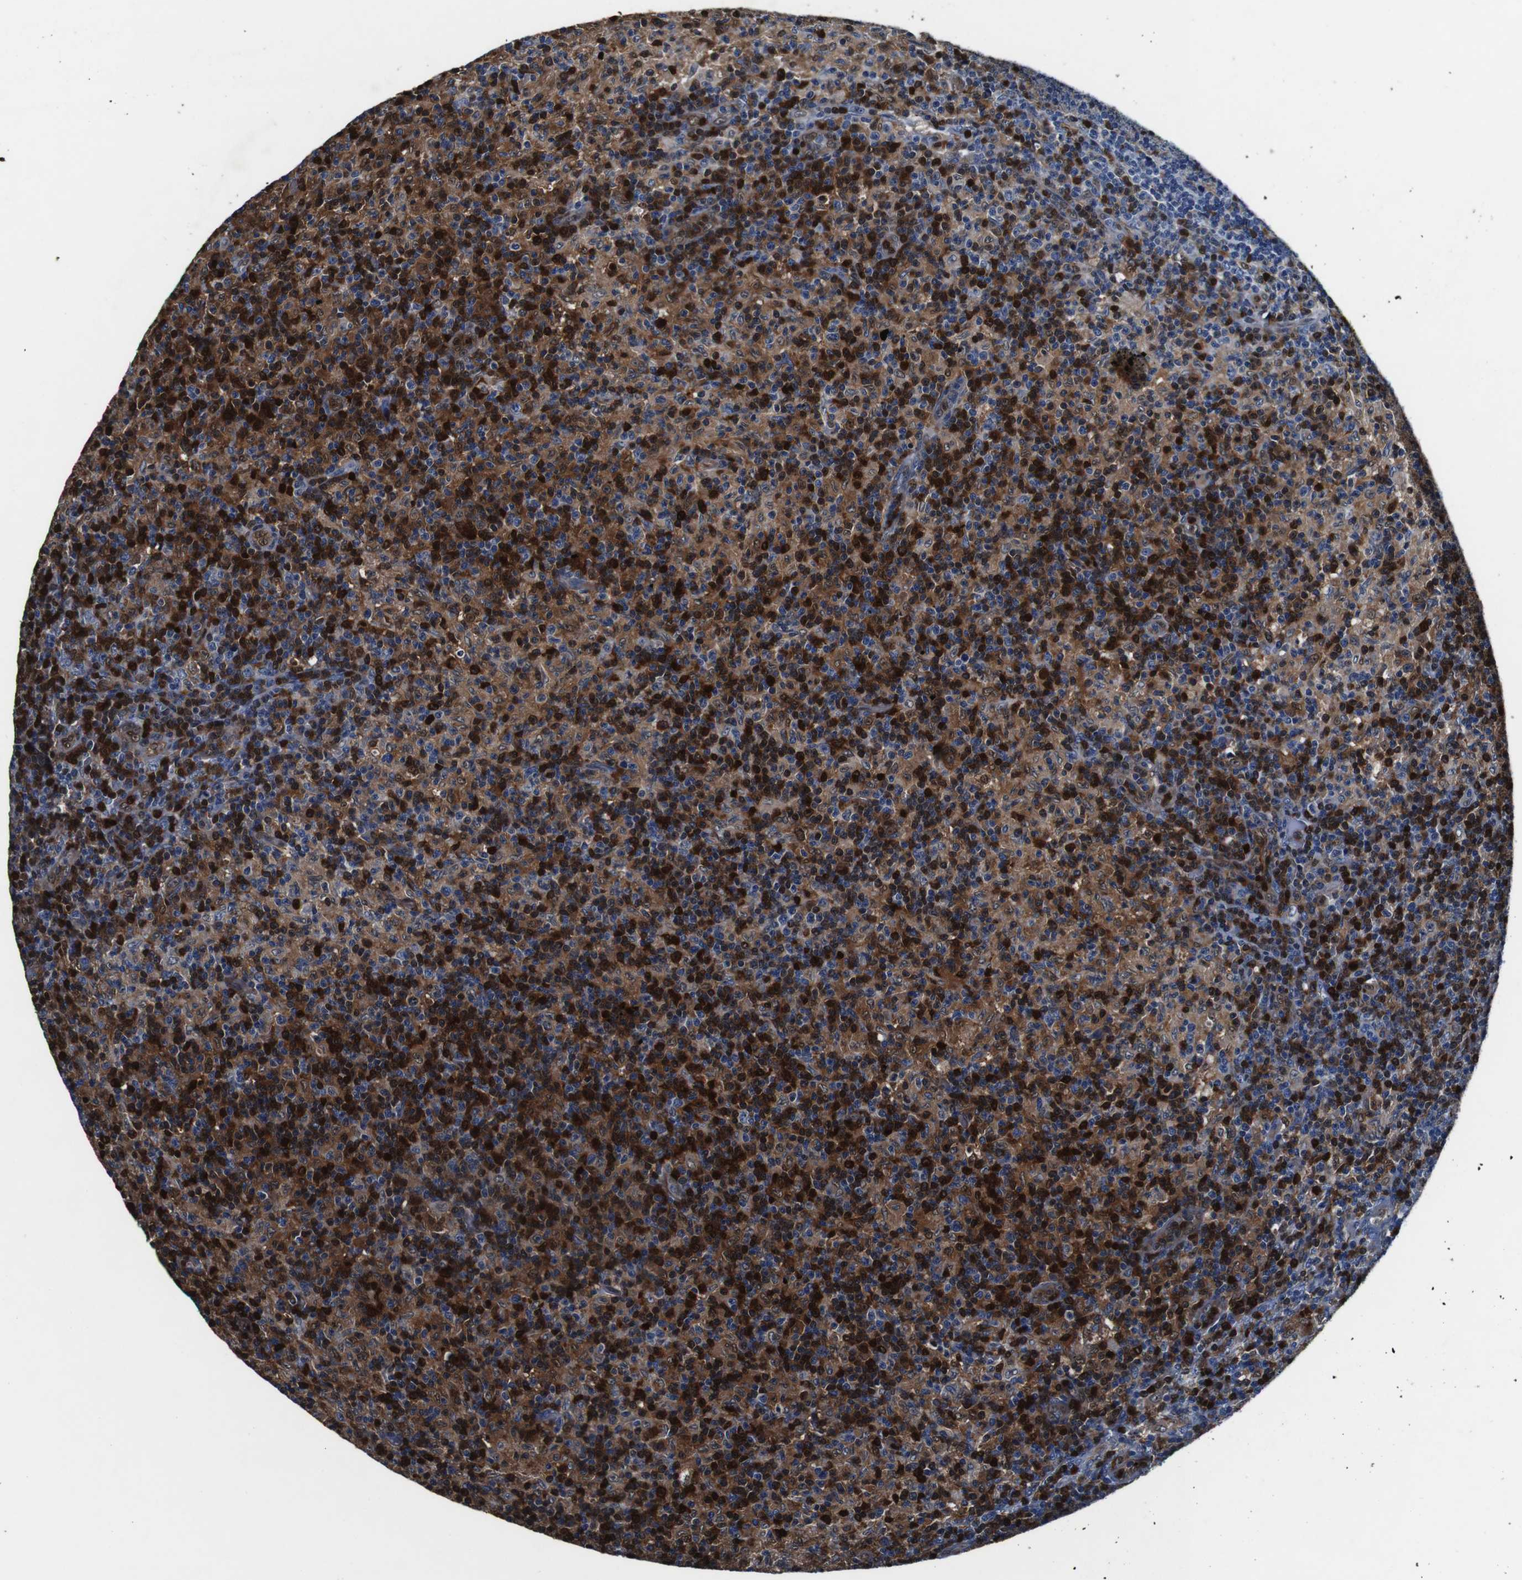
{"staining": {"intensity": "weak", "quantity": "<25%", "location": "cytoplasmic/membranous"}, "tissue": "lymph node", "cell_type": "Germinal center cells", "image_type": "normal", "snomed": [{"axis": "morphology", "description": "Normal tissue, NOS"}, {"axis": "morphology", "description": "Inflammation, NOS"}, {"axis": "topography", "description": "Lymph node"}], "caption": "High power microscopy histopathology image of an immunohistochemistry (IHC) histopathology image of unremarkable lymph node, revealing no significant expression in germinal center cells.", "gene": "ANXA1", "patient": {"sex": "male", "age": 55}}